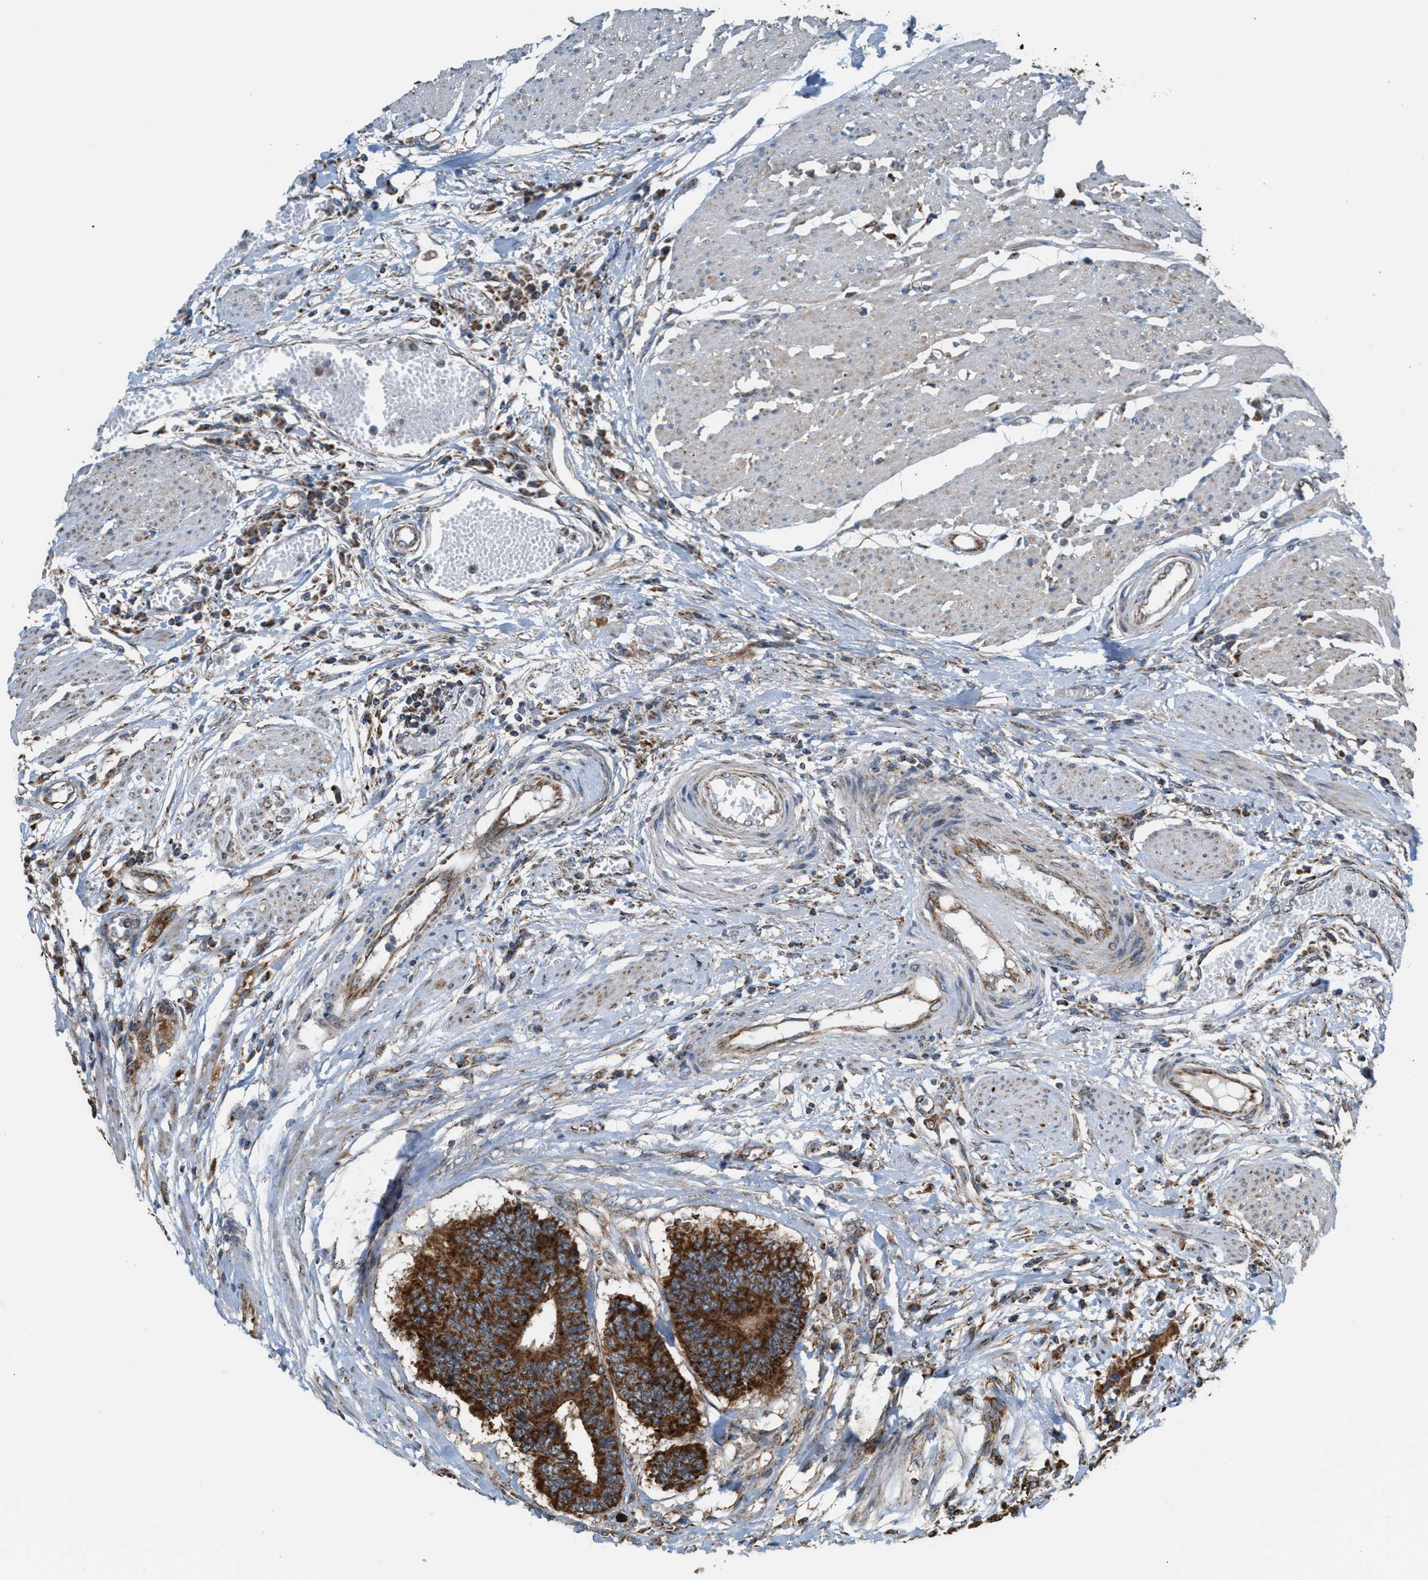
{"staining": {"intensity": "strong", "quantity": ">75%", "location": "cytoplasmic/membranous"}, "tissue": "colorectal cancer", "cell_type": "Tumor cells", "image_type": "cancer", "snomed": [{"axis": "morphology", "description": "Adenocarcinoma, NOS"}, {"axis": "topography", "description": "Rectum"}], "caption": "Tumor cells reveal high levels of strong cytoplasmic/membranous expression in about >75% of cells in human adenocarcinoma (colorectal). Nuclei are stained in blue.", "gene": "SGSM2", "patient": {"sex": "male", "age": 84}}